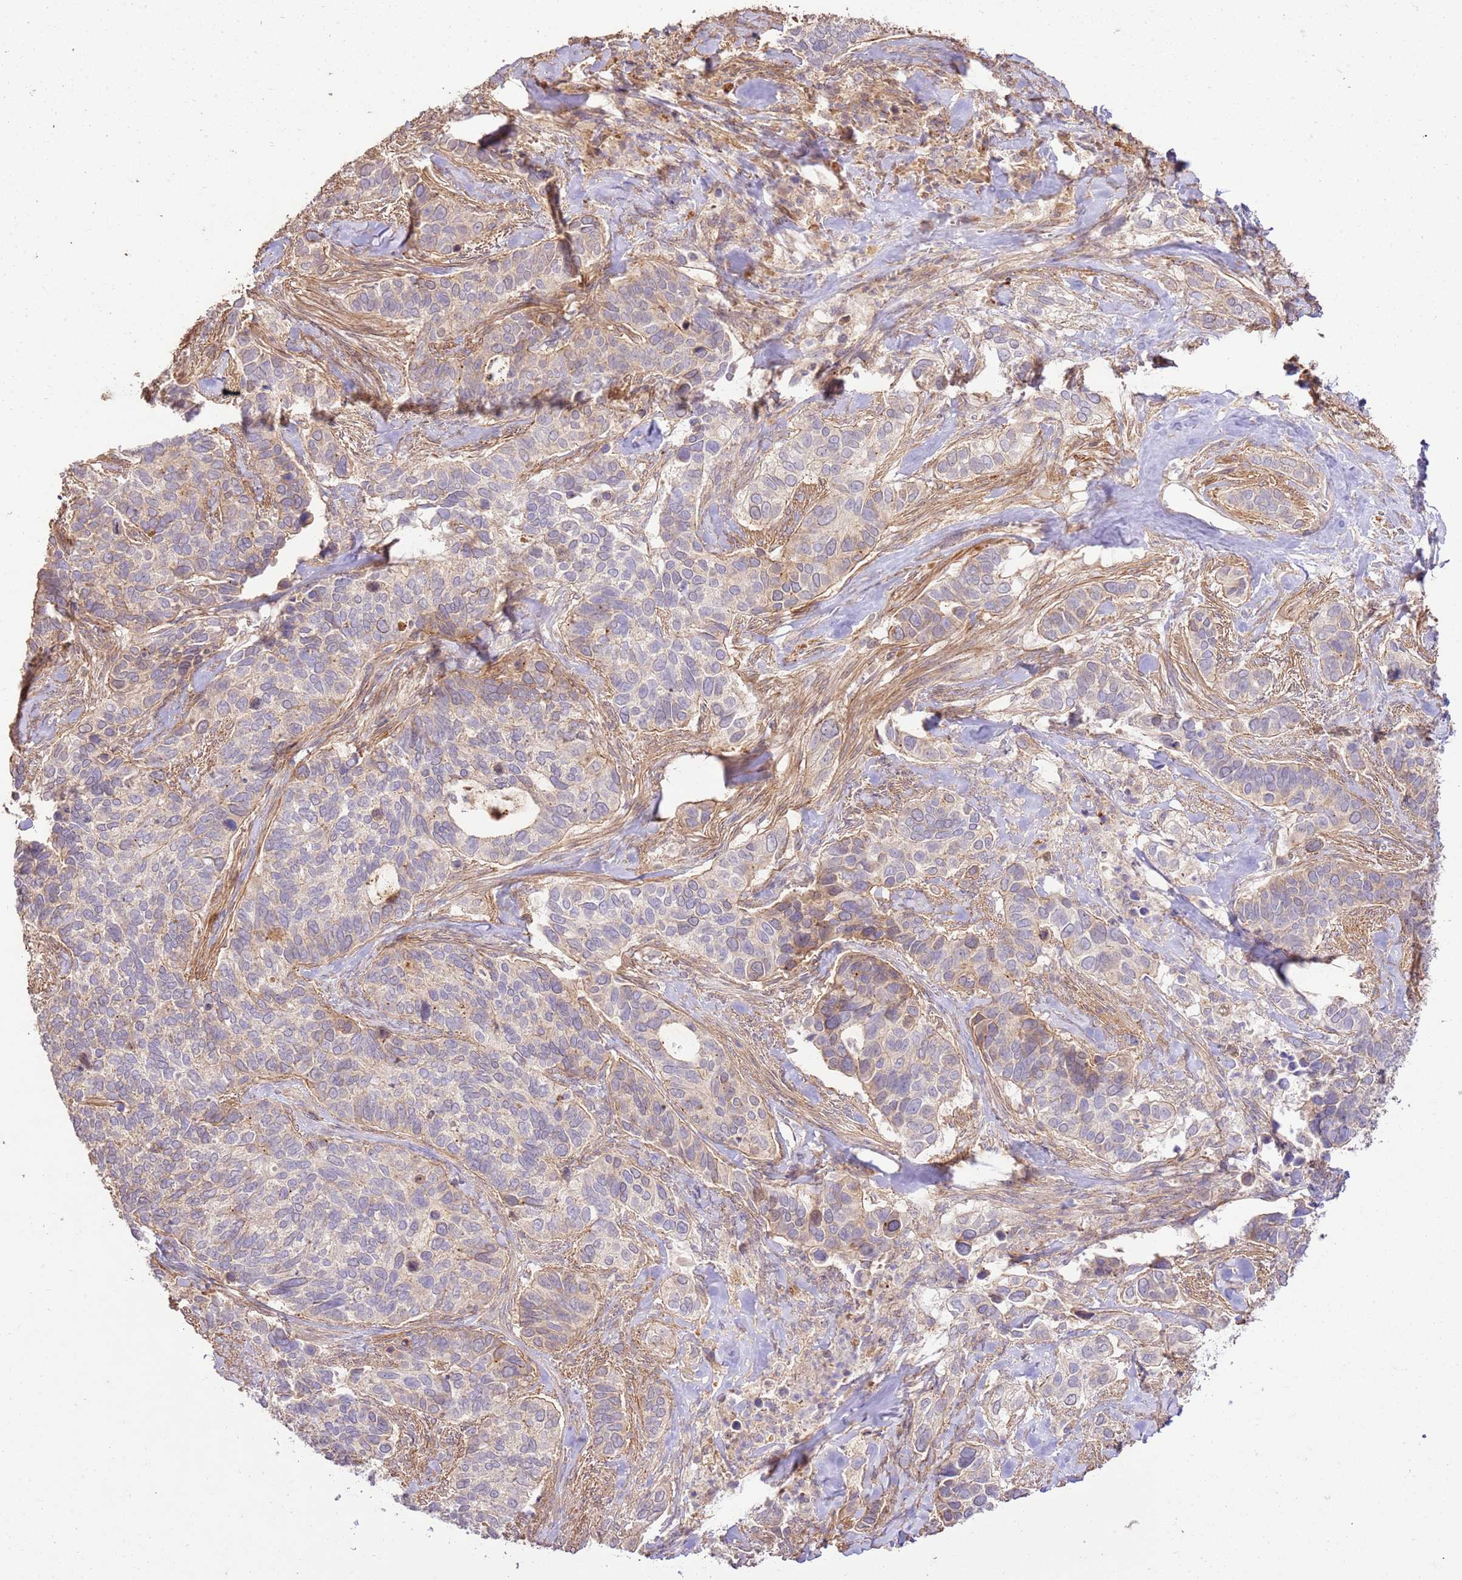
{"staining": {"intensity": "weak", "quantity": "25%-75%", "location": "cytoplasmic/membranous"}, "tissue": "cervical cancer", "cell_type": "Tumor cells", "image_type": "cancer", "snomed": [{"axis": "morphology", "description": "Squamous cell carcinoma, NOS"}, {"axis": "topography", "description": "Cervix"}], "caption": "Squamous cell carcinoma (cervical) tissue reveals weak cytoplasmic/membranous expression in approximately 25%-75% of tumor cells, visualized by immunohistochemistry.", "gene": "CEP55", "patient": {"sex": "female", "age": 38}}